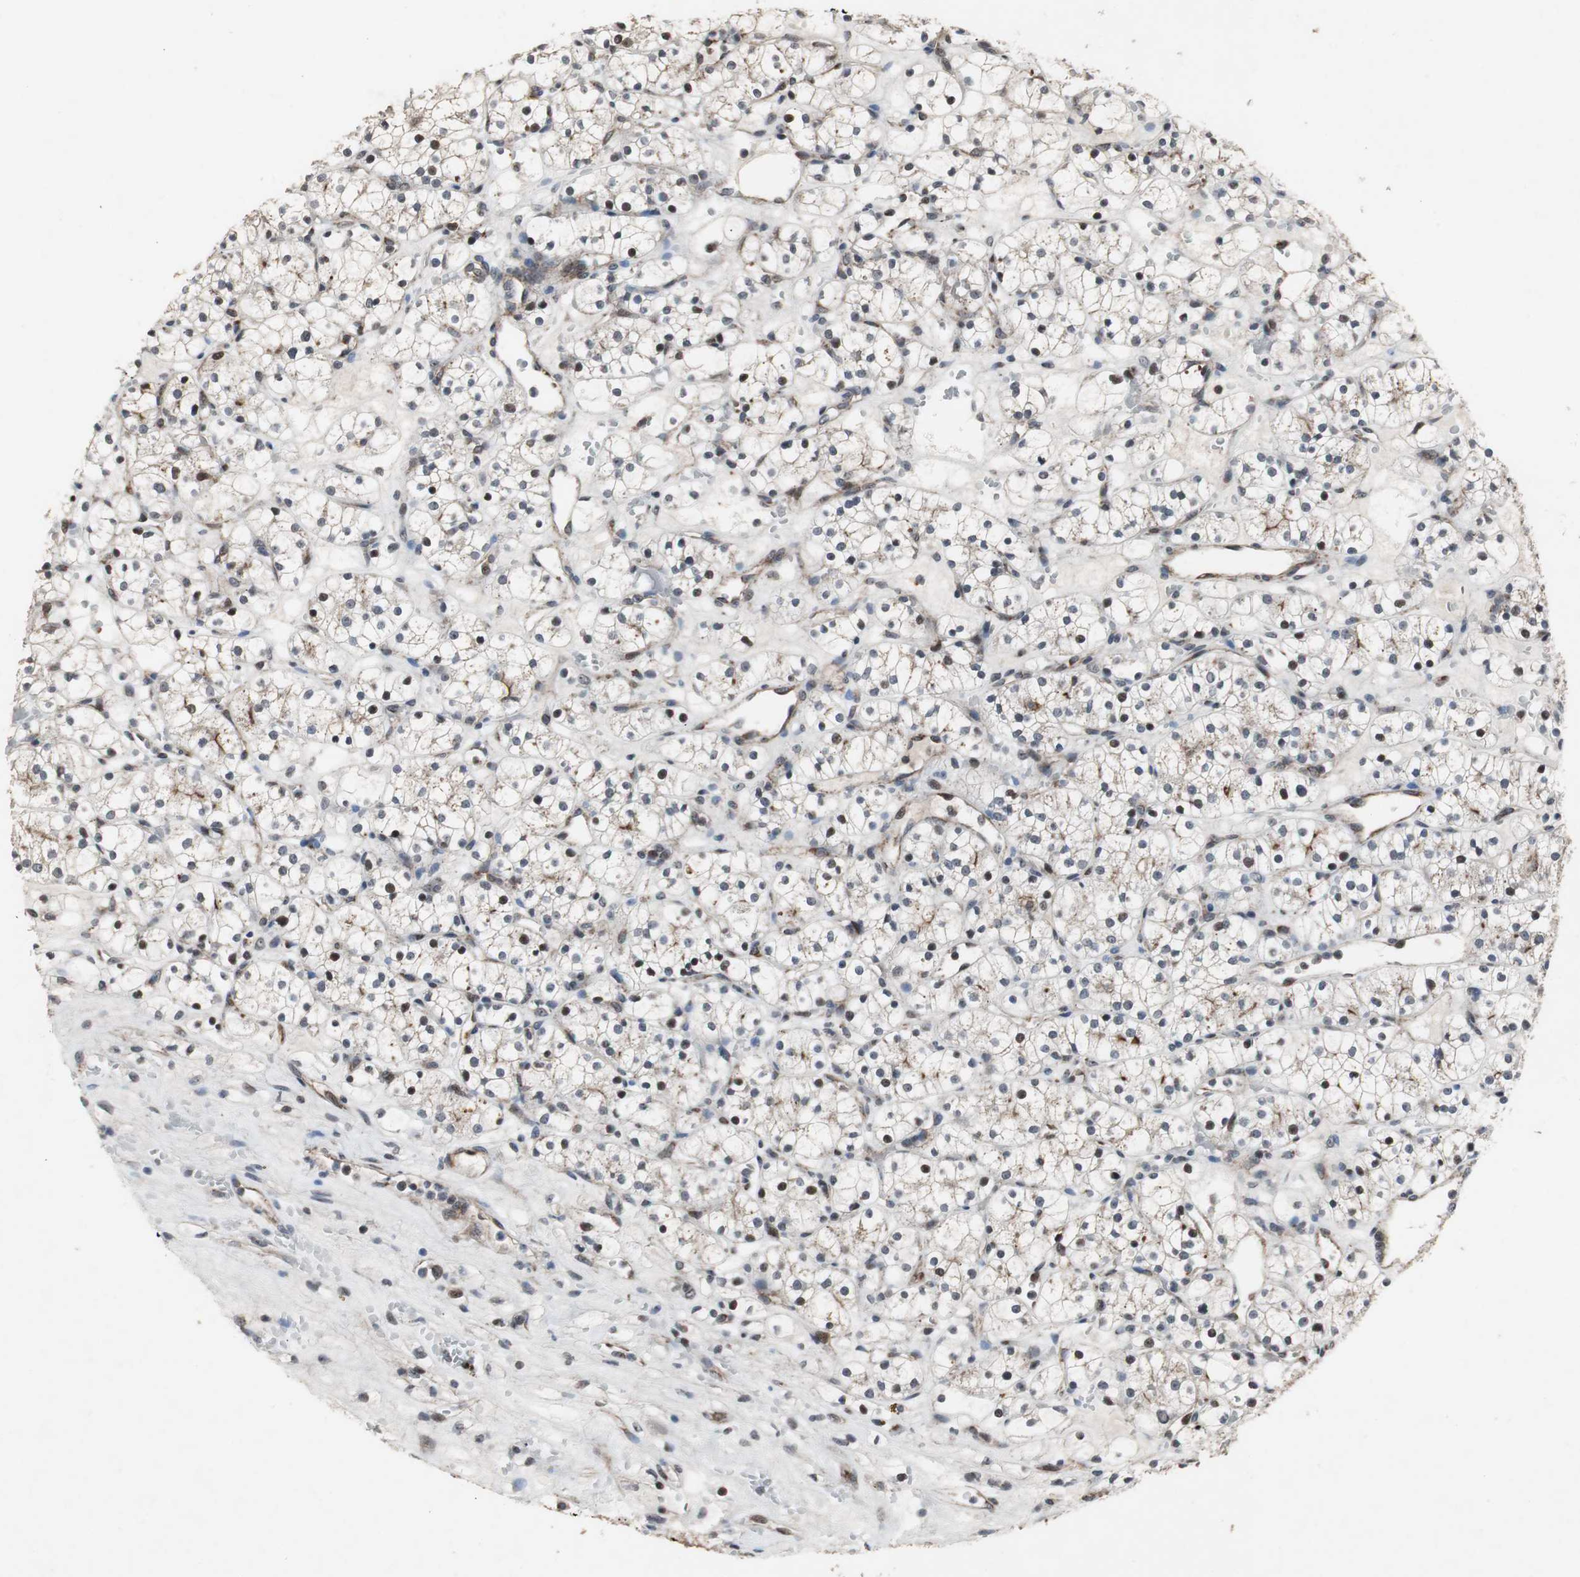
{"staining": {"intensity": "moderate", "quantity": "25%-75%", "location": "nuclear"}, "tissue": "renal cancer", "cell_type": "Tumor cells", "image_type": "cancer", "snomed": [{"axis": "morphology", "description": "Adenocarcinoma, NOS"}, {"axis": "topography", "description": "Kidney"}], "caption": "An image of renal adenocarcinoma stained for a protein exhibits moderate nuclear brown staining in tumor cells. Immunohistochemistry stains the protein in brown and the nuclei are stained blue.", "gene": "MRPL40", "patient": {"sex": "female", "age": 60}}